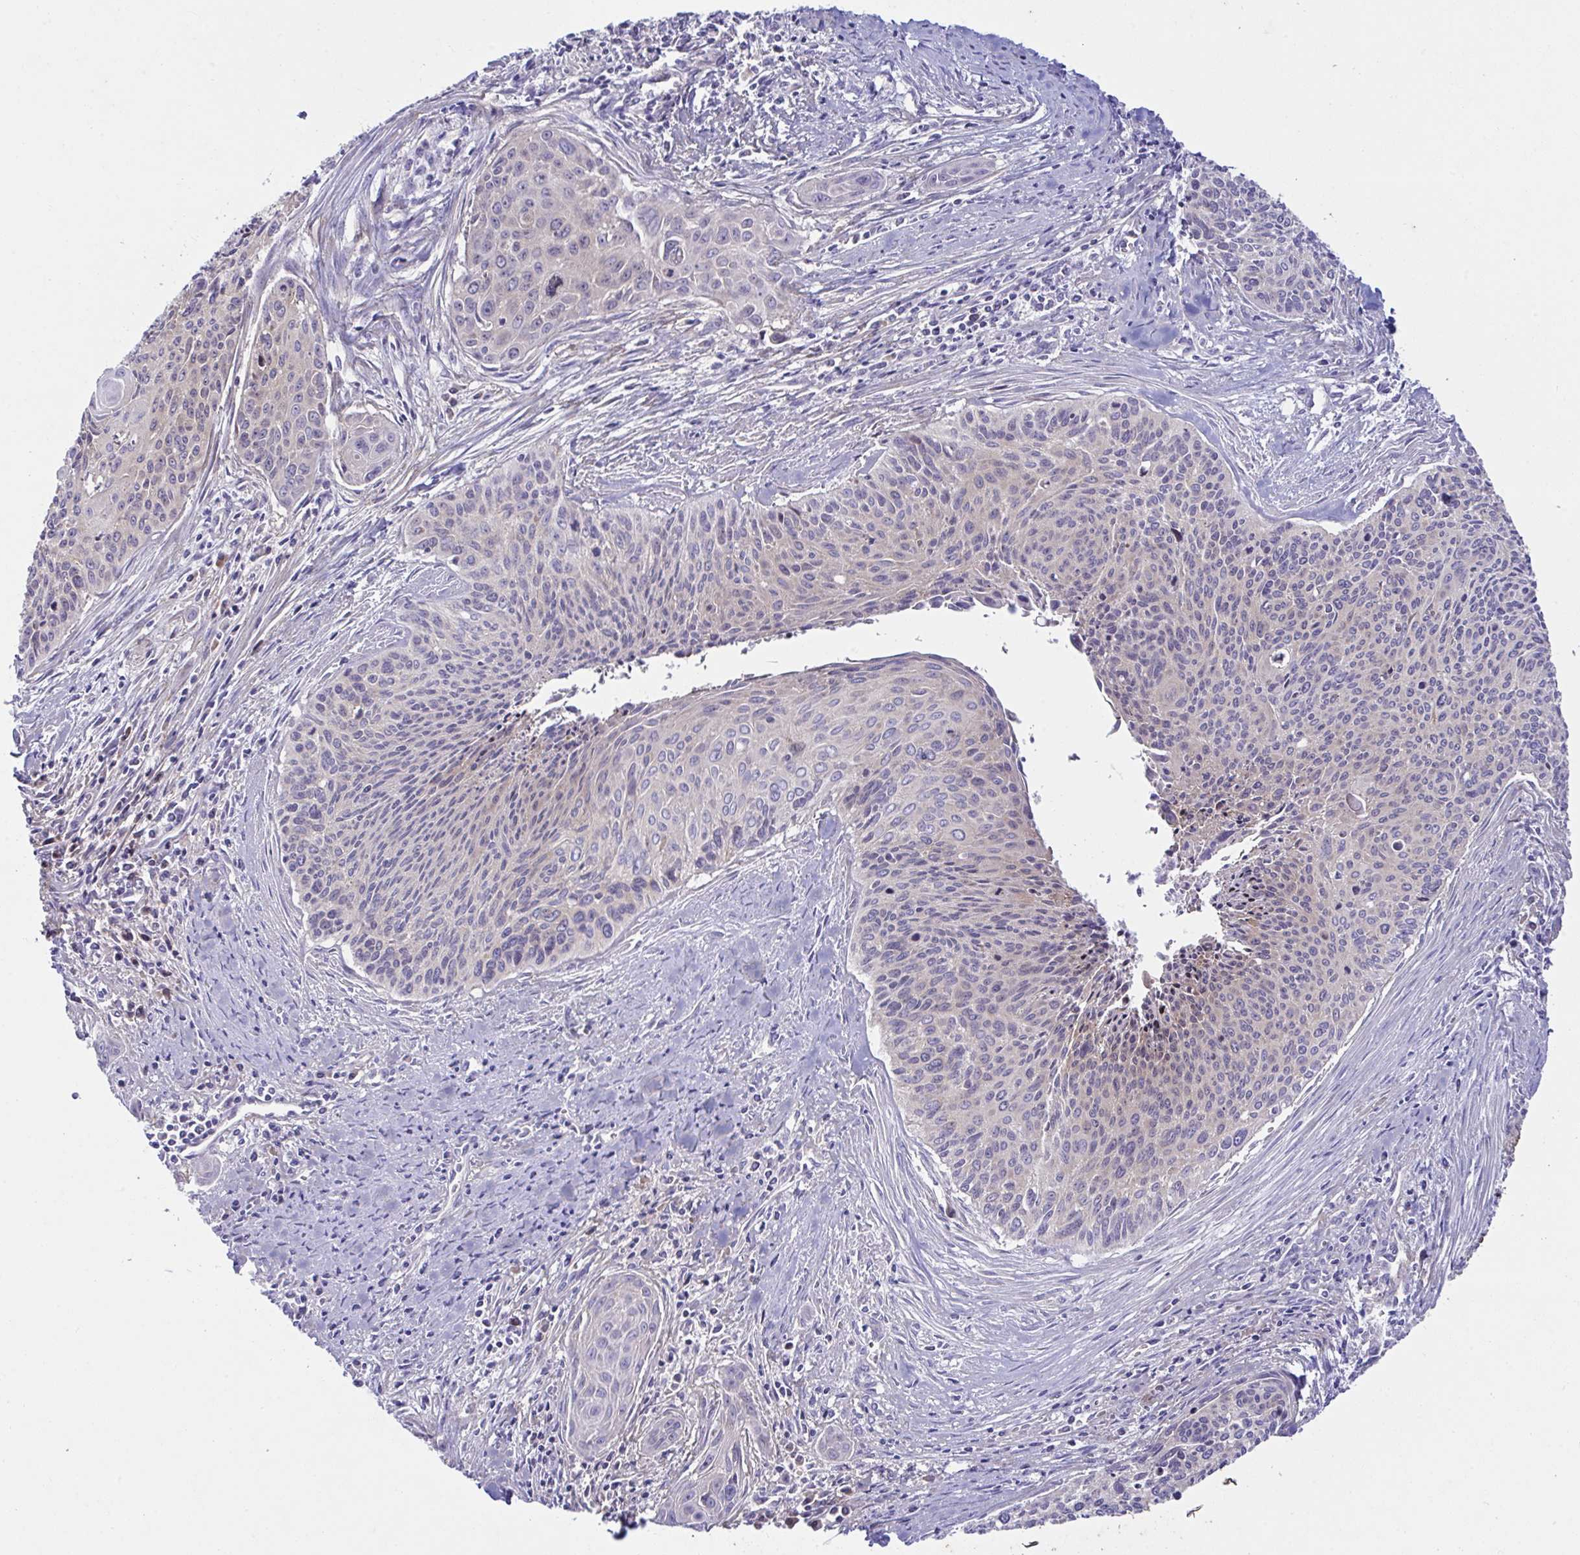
{"staining": {"intensity": "negative", "quantity": "none", "location": "none"}, "tissue": "cervical cancer", "cell_type": "Tumor cells", "image_type": "cancer", "snomed": [{"axis": "morphology", "description": "Squamous cell carcinoma, NOS"}, {"axis": "topography", "description": "Cervix"}], "caption": "IHC of cervical cancer reveals no positivity in tumor cells.", "gene": "FAU", "patient": {"sex": "female", "age": 55}}